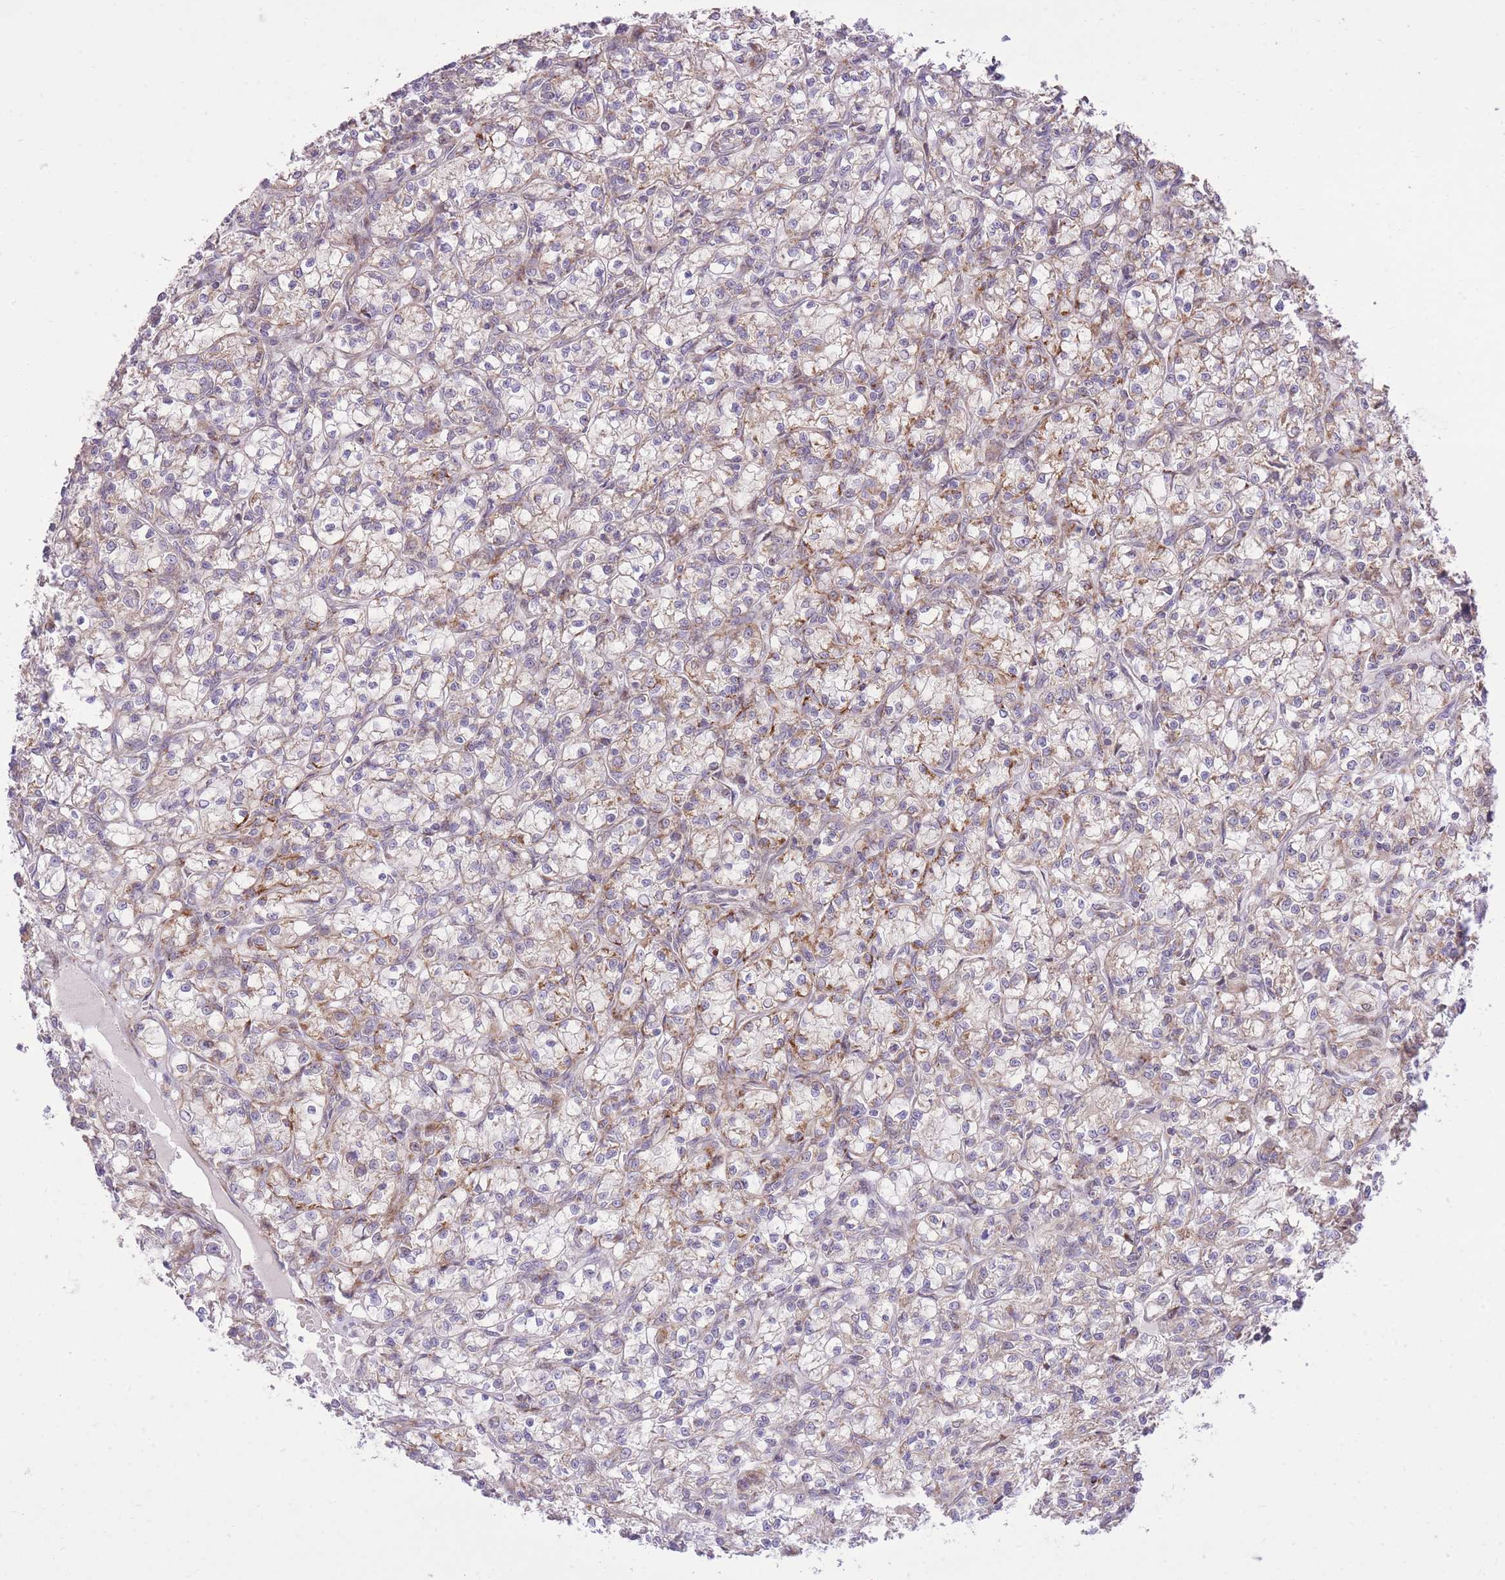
{"staining": {"intensity": "weak", "quantity": "<25%", "location": "cytoplasmic/membranous"}, "tissue": "renal cancer", "cell_type": "Tumor cells", "image_type": "cancer", "snomed": [{"axis": "morphology", "description": "Adenocarcinoma, NOS"}, {"axis": "topography", "description": "Kidney"}], "caption": "Protein analysis of renal adenocarcinoma demonstrates no significant positivity in tumor cells.", "gene": "SLC4A4", "patient": {"sex": "female", "age": 59}}